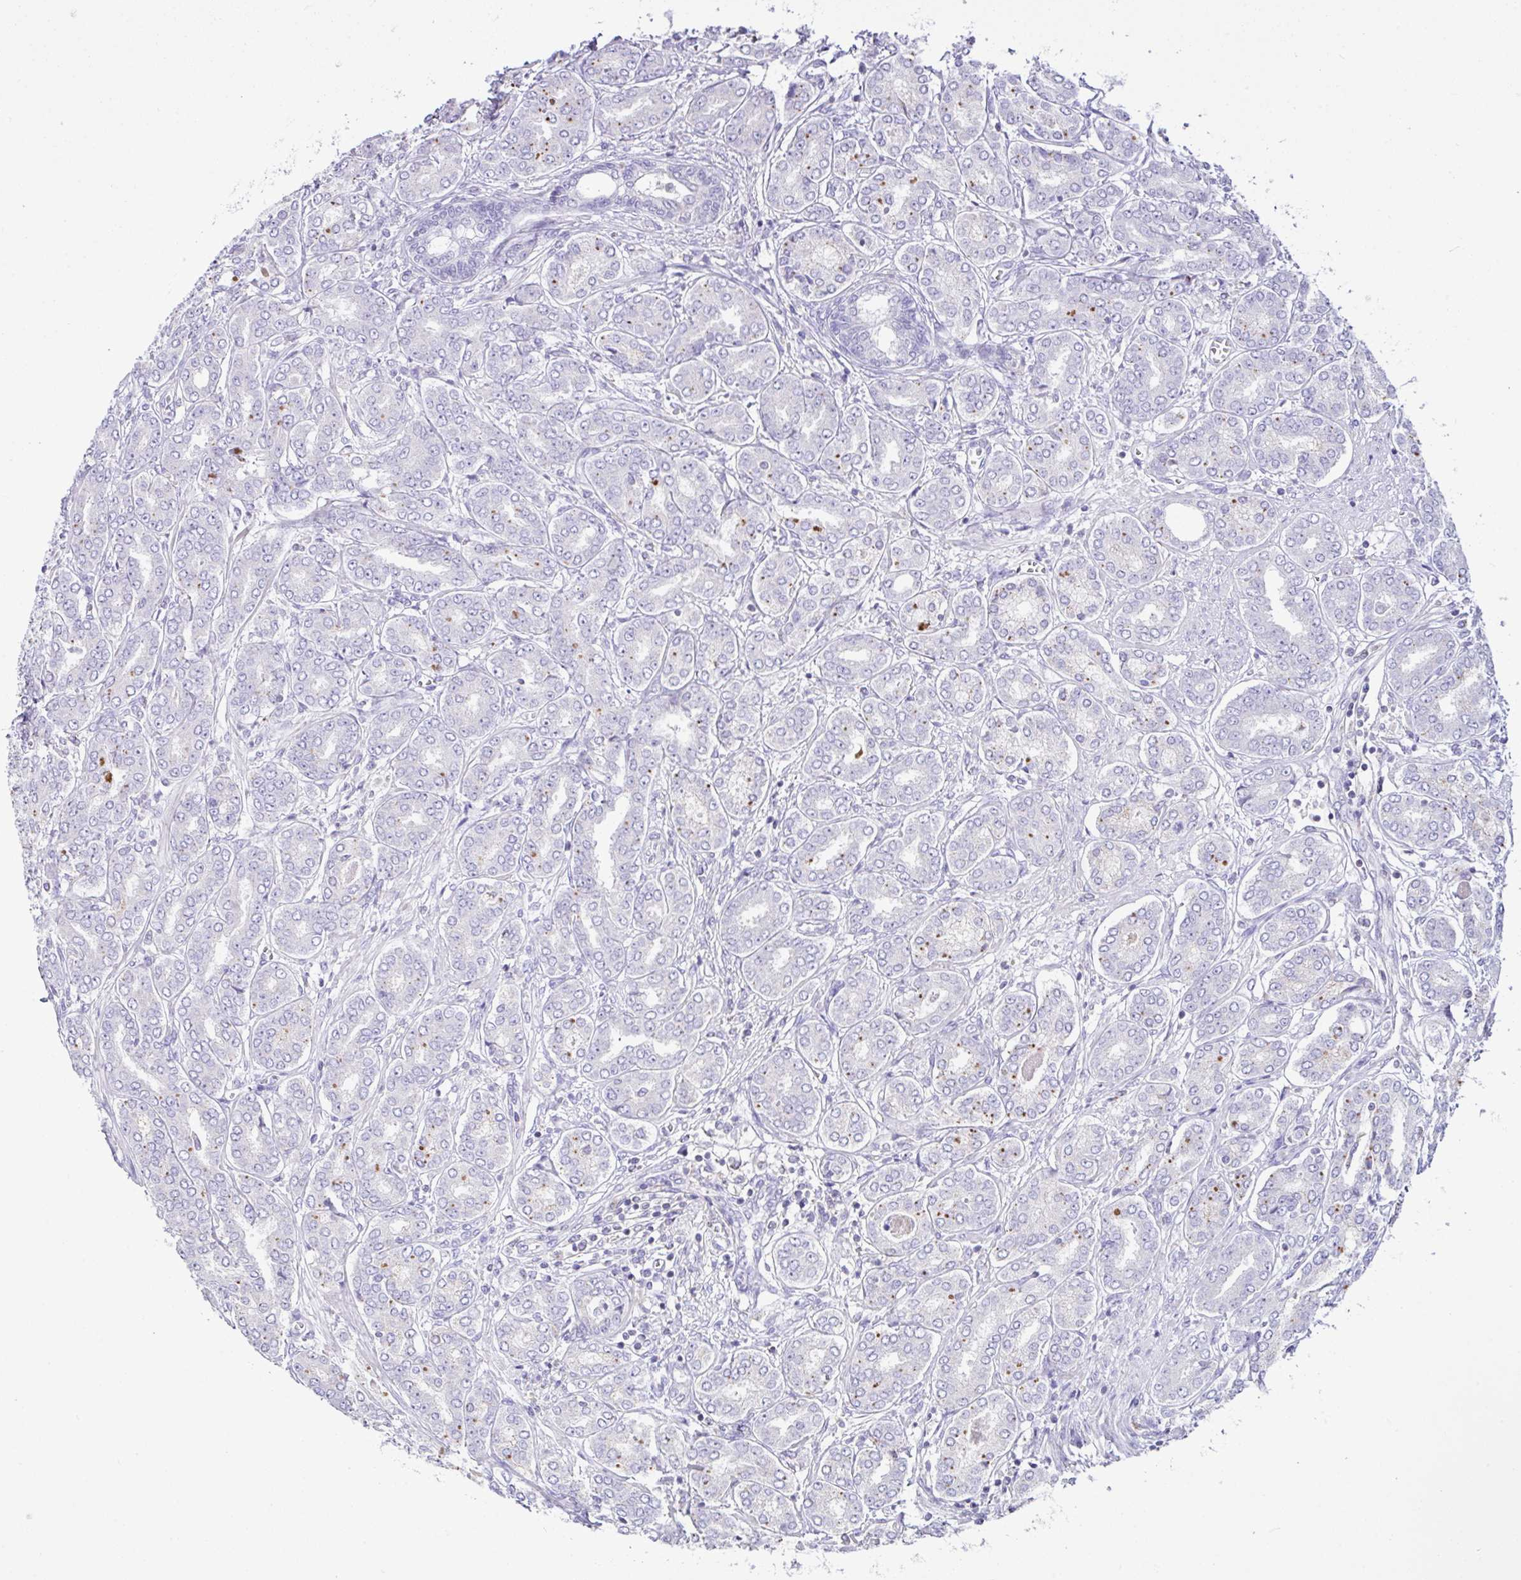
{"staining": {"intensity": "moderate", "quantity": "<25%", "location": "cytoplasmic/membranous"}, "tissue": "prostate cancer", "cell_type": "Tumor cells", "image_type": "cancer", "snomed": [{"axis": "morphology", "description": "Adenocarcinoma, High grade"}, {"axis": "topography", "description": "Prostate"}], "caption": "Immunohistochemistry photomicrograph of human high-grade adenocarcinoma (prostate) stained for a protein (brown), which exhibits low levels of moderate cytoplasmic/membranous positivity in approximately <25% of tumor cells.", "gene": "D2HGDH", "patient": {"sex": "male", "age": 72}}